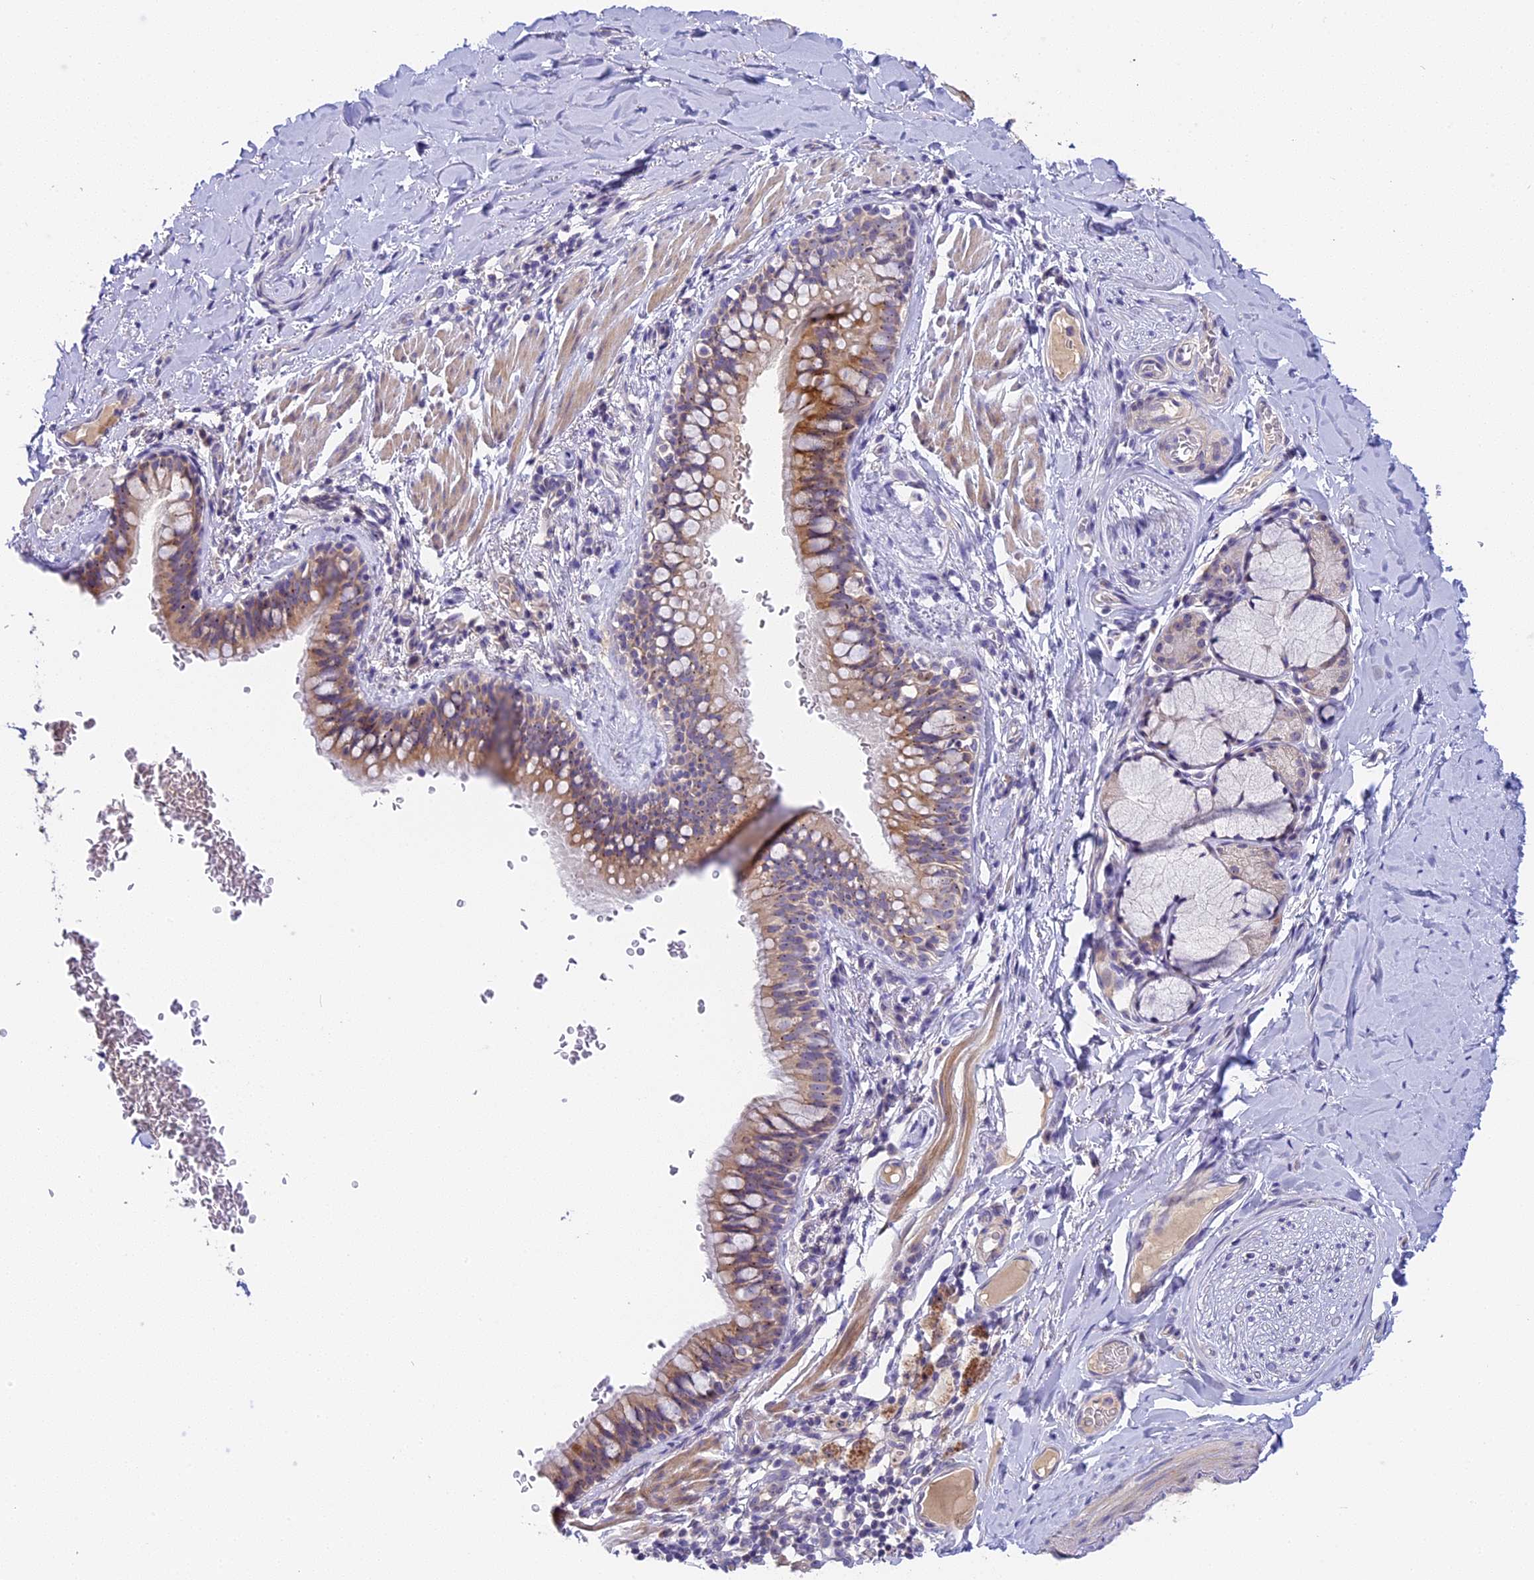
{"staining": {"intensity": "moderate", "quantity": "25%-75%", "location": "cytoplasmic/membranous,nuclear"}, "tissue": "bronchus", "cell_type": "Respiratory epithelial cells", "image_type": "normal", "snomed": [{"axis": "morphology", "description": "Normal tissue, NOS"}, {"axis": "topography", "description": "Cartilage tissue"}, {"axis": "topography", "description": "Bronchus"}], "caption": "The immunohistochemical stain shows moderate cytoplasmic/membranous,nuclear positivity in respiratory epithelial cells of benign bronchus. The protein of interest is stained brown, and the nuclei are stained in blue (DAB IHC with brightfield microscopy, high magnification).", "gene": "RAD51", "patient": {"sex": "female", "age": 36}}